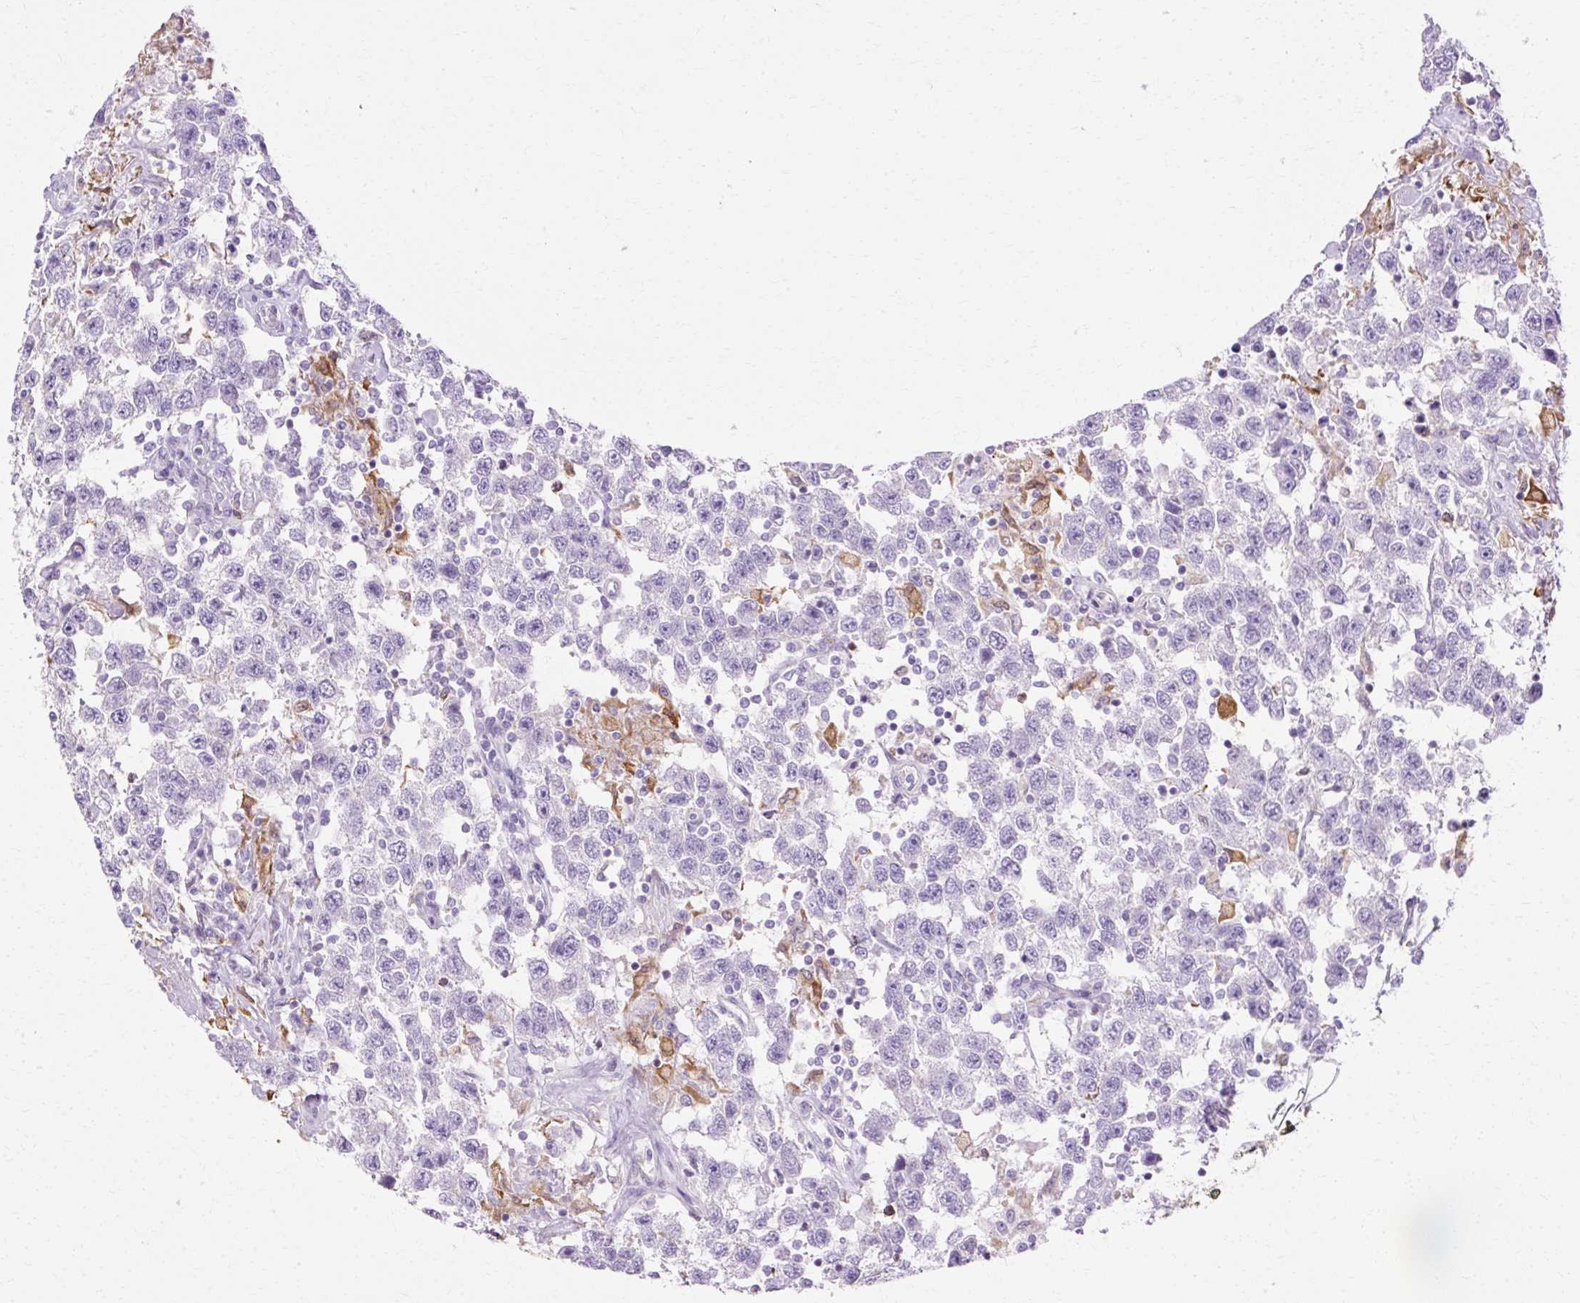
{"staining": {"intensity": "negative", "quantity": "none", "location": "none"}, "tissue": "testis cancer", "cell_type": "Tumor cells", "image_type": "cancer", "snomed": [{"axis": "morphology", "description": "Seminoma, NOS"}, {"axis": "topography", "description": "Testis"}], "caption": "Immunohistochemistry photomicrograph of human testis cancer stained for a protein (brown), which demonstrates no staining in tumor cells.", "gene": "HSD11B1", "patient": {"sex": "male", "age": 41}}